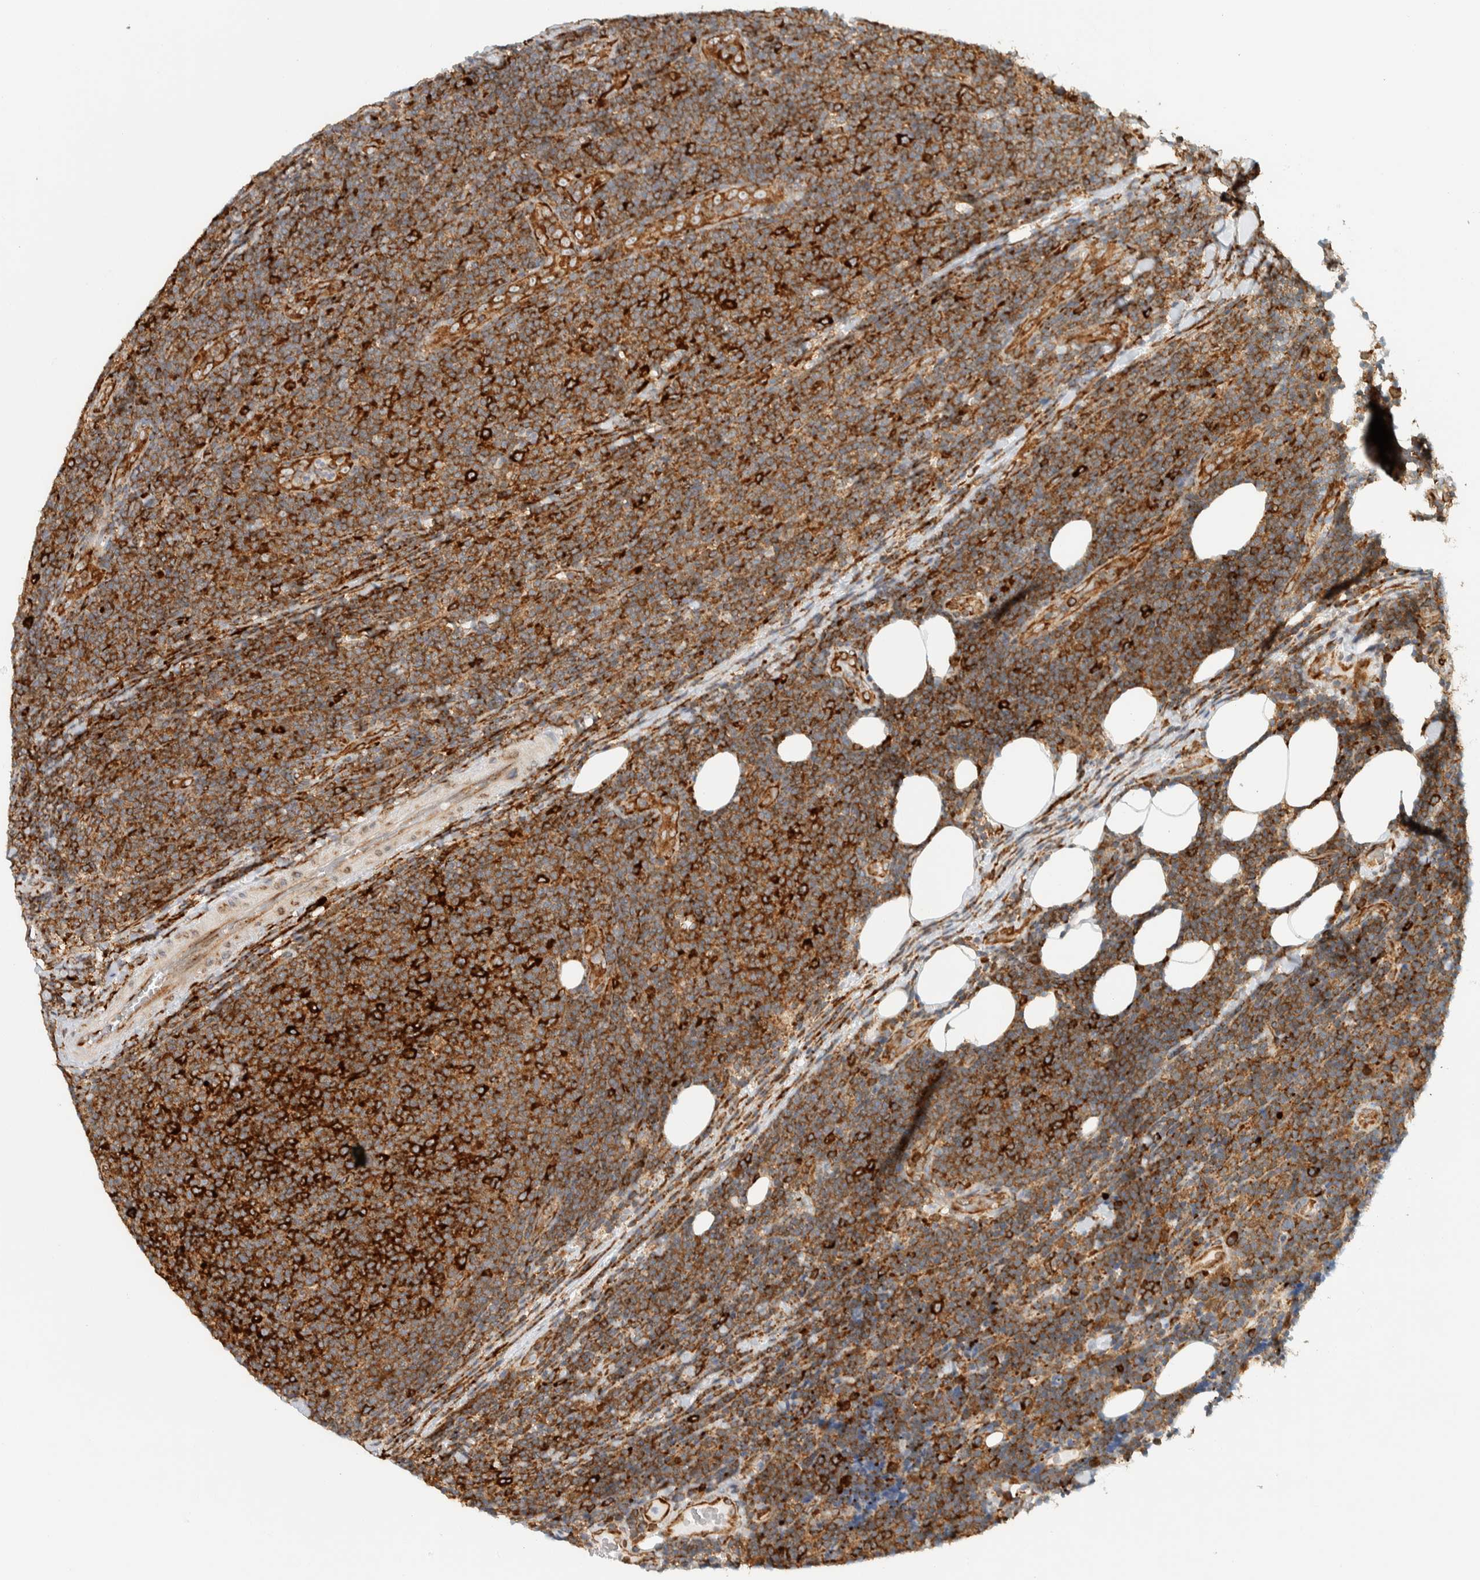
{"staining": {"intensity": "strong", "quantity": ">75%", "location": "cytoplasmic/membranous"}, "tissue": "lymphoma", "cell_type": "Tumor cells", "image_type": "cancer", "snomed": [{"axis": "morphology", "description": "Malignant lymphoma, non-Hodgkin's type, Low grade"}, {"axis": "topography", "description": "Lymph node"}], "caption": "High-magnification brightfield microscopy of low-grade malignant lymphoma, non-Hodgkin's type stained with DAB (3,3'-diaminobenzidine) (brown) and counterstained with hematoxylin (blue). tumor cells exhibit strong cytoplasmic/membranous positivity is seen in approximately>75% of cells. The staining is performed using DAB (3,3'-diaminobenzidine) brown chromogen to label protein expression. The nuclei are counter-stained blue using hematoxylin.", "gene": "LLGL2", "patient": {"sex": "male", "age": 66}}